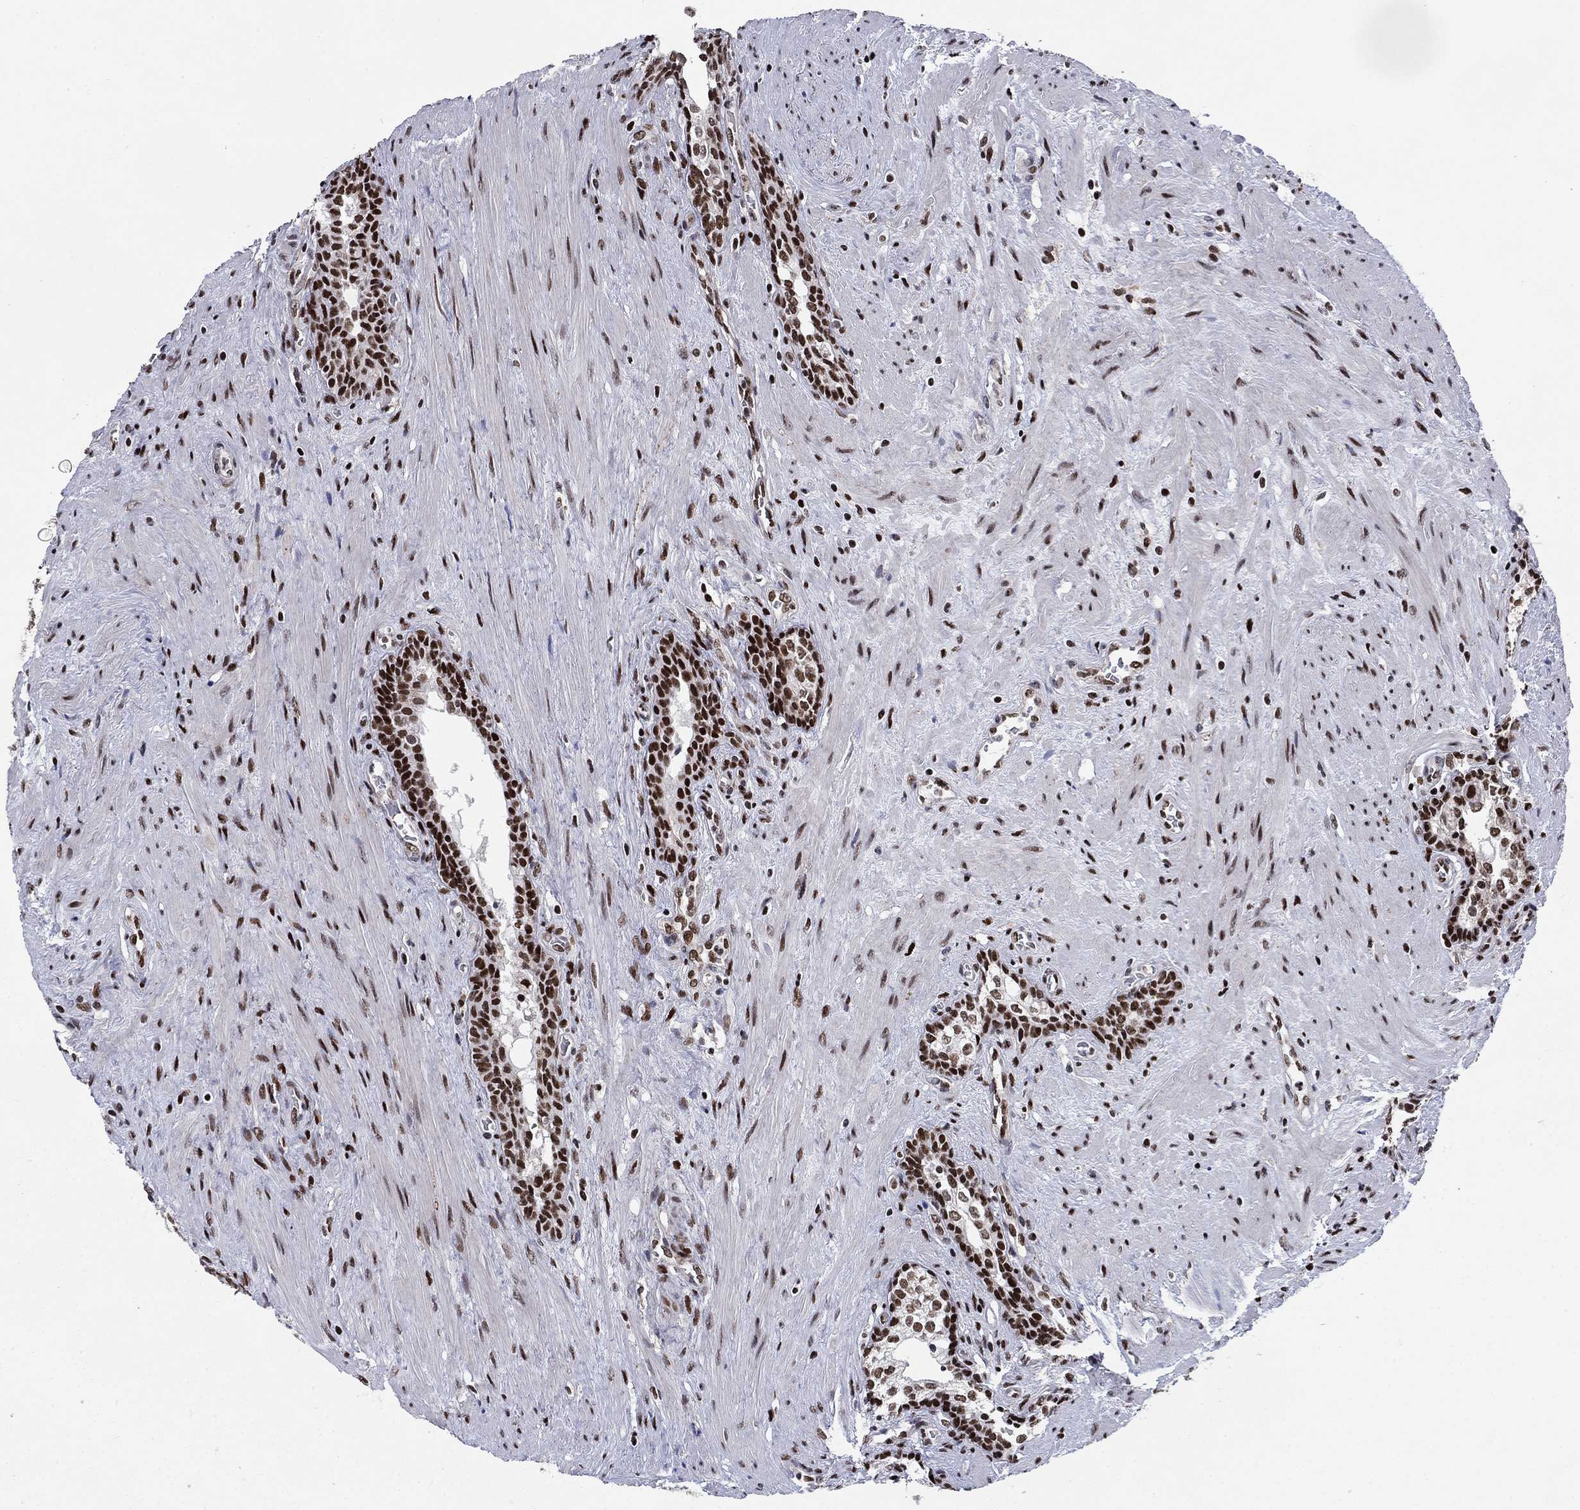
{"staining": {"intensity": "strong", "quantity": ">75%", "location": "nuclear"}, "tissue": "prostate cancer", "cell_type": "Tumor cells", "image_type": "cancer", "snomed": [{"axis": "morphology", "description": "Adenocarcinoma, NOS"}, {"axis": "morphology", "description": "Adenocarcinoma, High grade"}, {"axis": "topography", "description": "Prostate"}], "caption": "Immunohistochemistry (IHC) of prostate adenocarcinoma reveals high levels of strong nuclear positivity in about >75% of tumor cells.", "gene": "RPRD1B", "patient": {"sex": "male", "age": 61}}